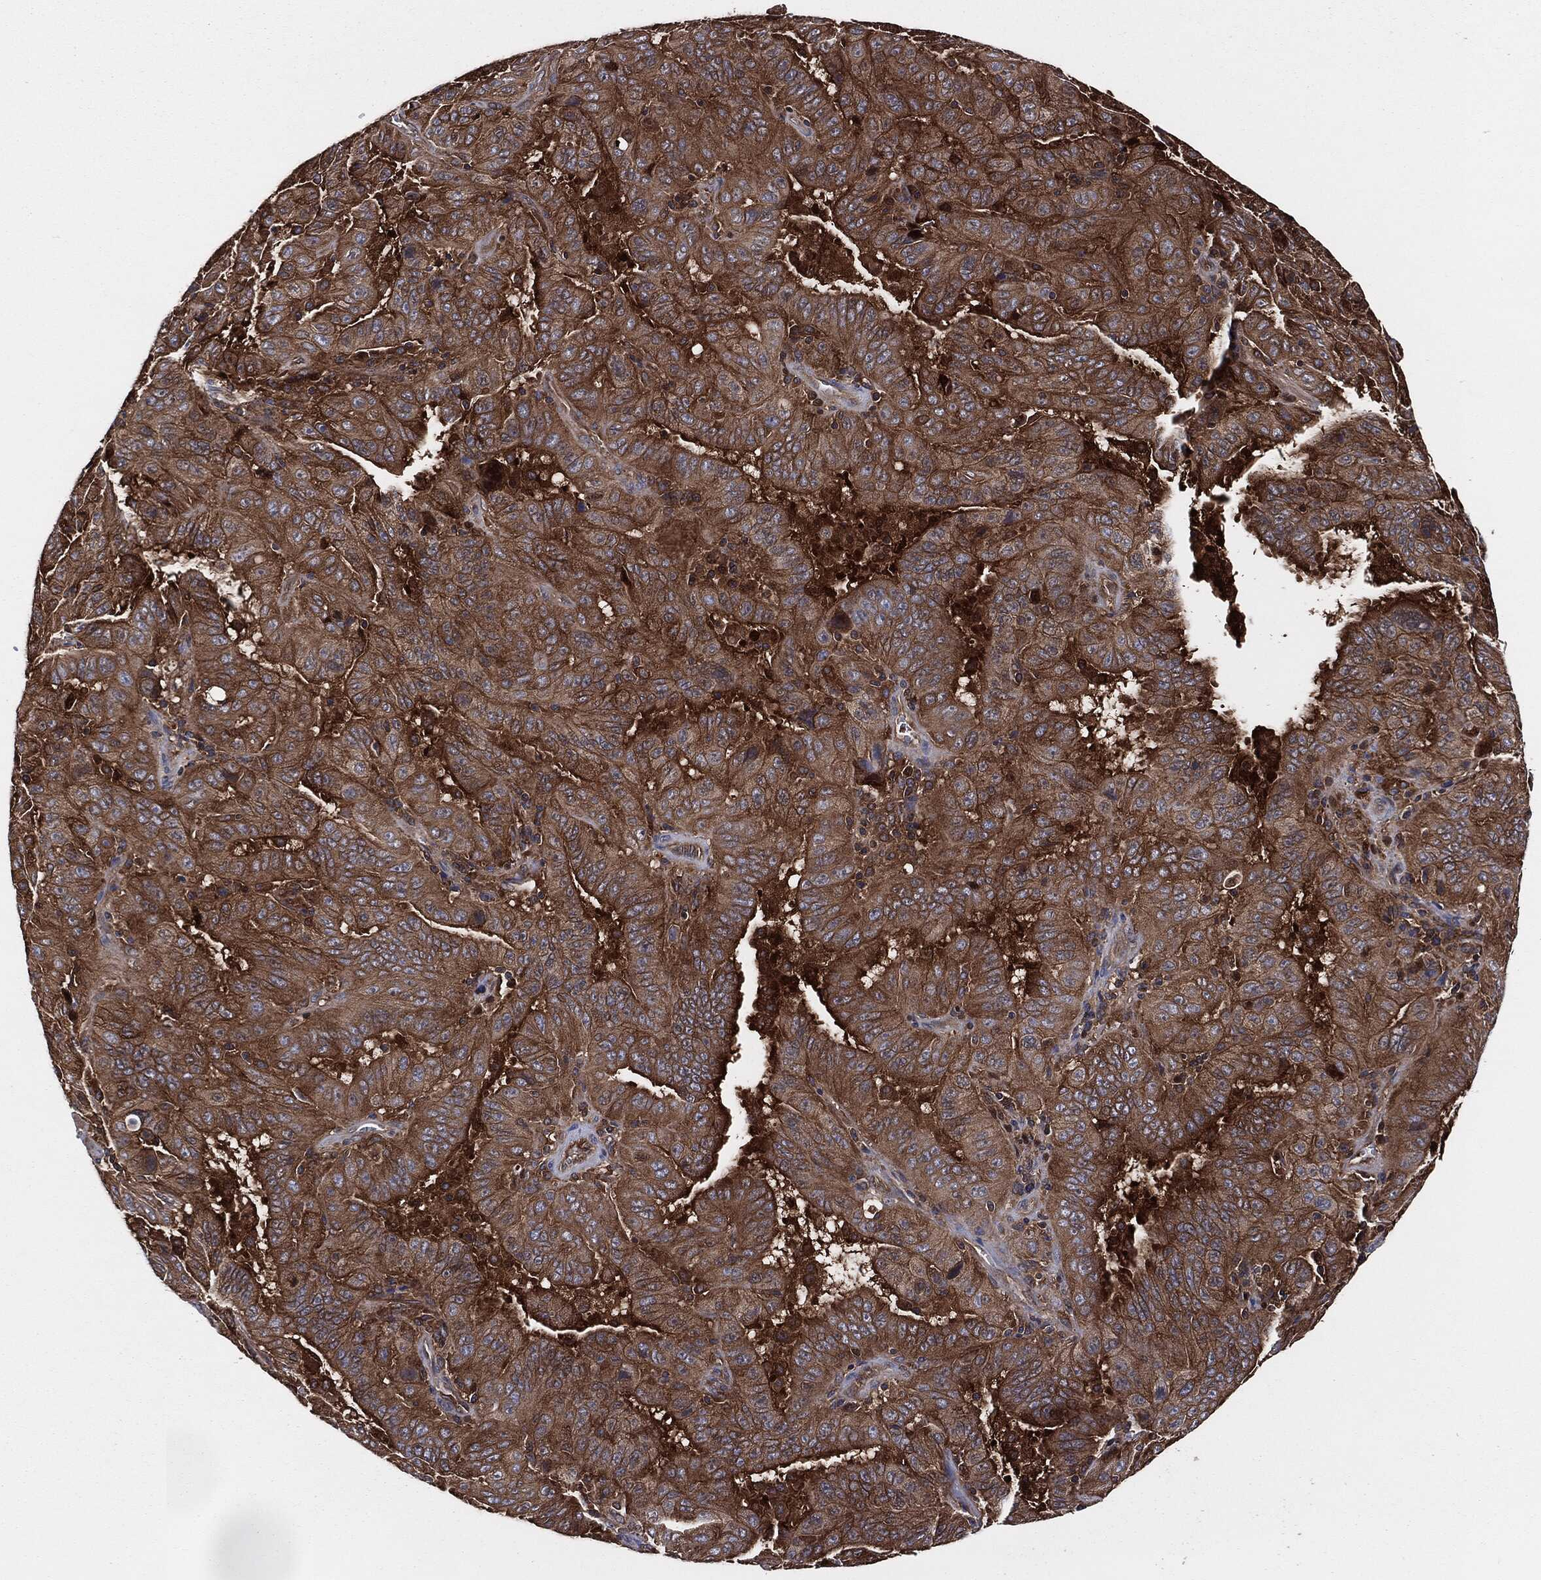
{"staining": {"intensity": "strong", "quantity": ">75%", "location": "cytoplasmic/membranous"}, "tissue": "pancreatic cancer", "cell_type": "Tumor cells", "image_type": "cancer", "snomed": [{"axis": "morphology", "description": "Adenocarcinoma, NOS"}, {"axis": "topography", "description": "Pancreas"}], "caption": "Pancreatic adenocarcinoma stained with a brown dye exhibits strong cytoplasmic/membranous positive positivity in about >75% of tumor cells.", "gene": "XPNPEP1", "patient": {"sex": "male", "age": 63}}